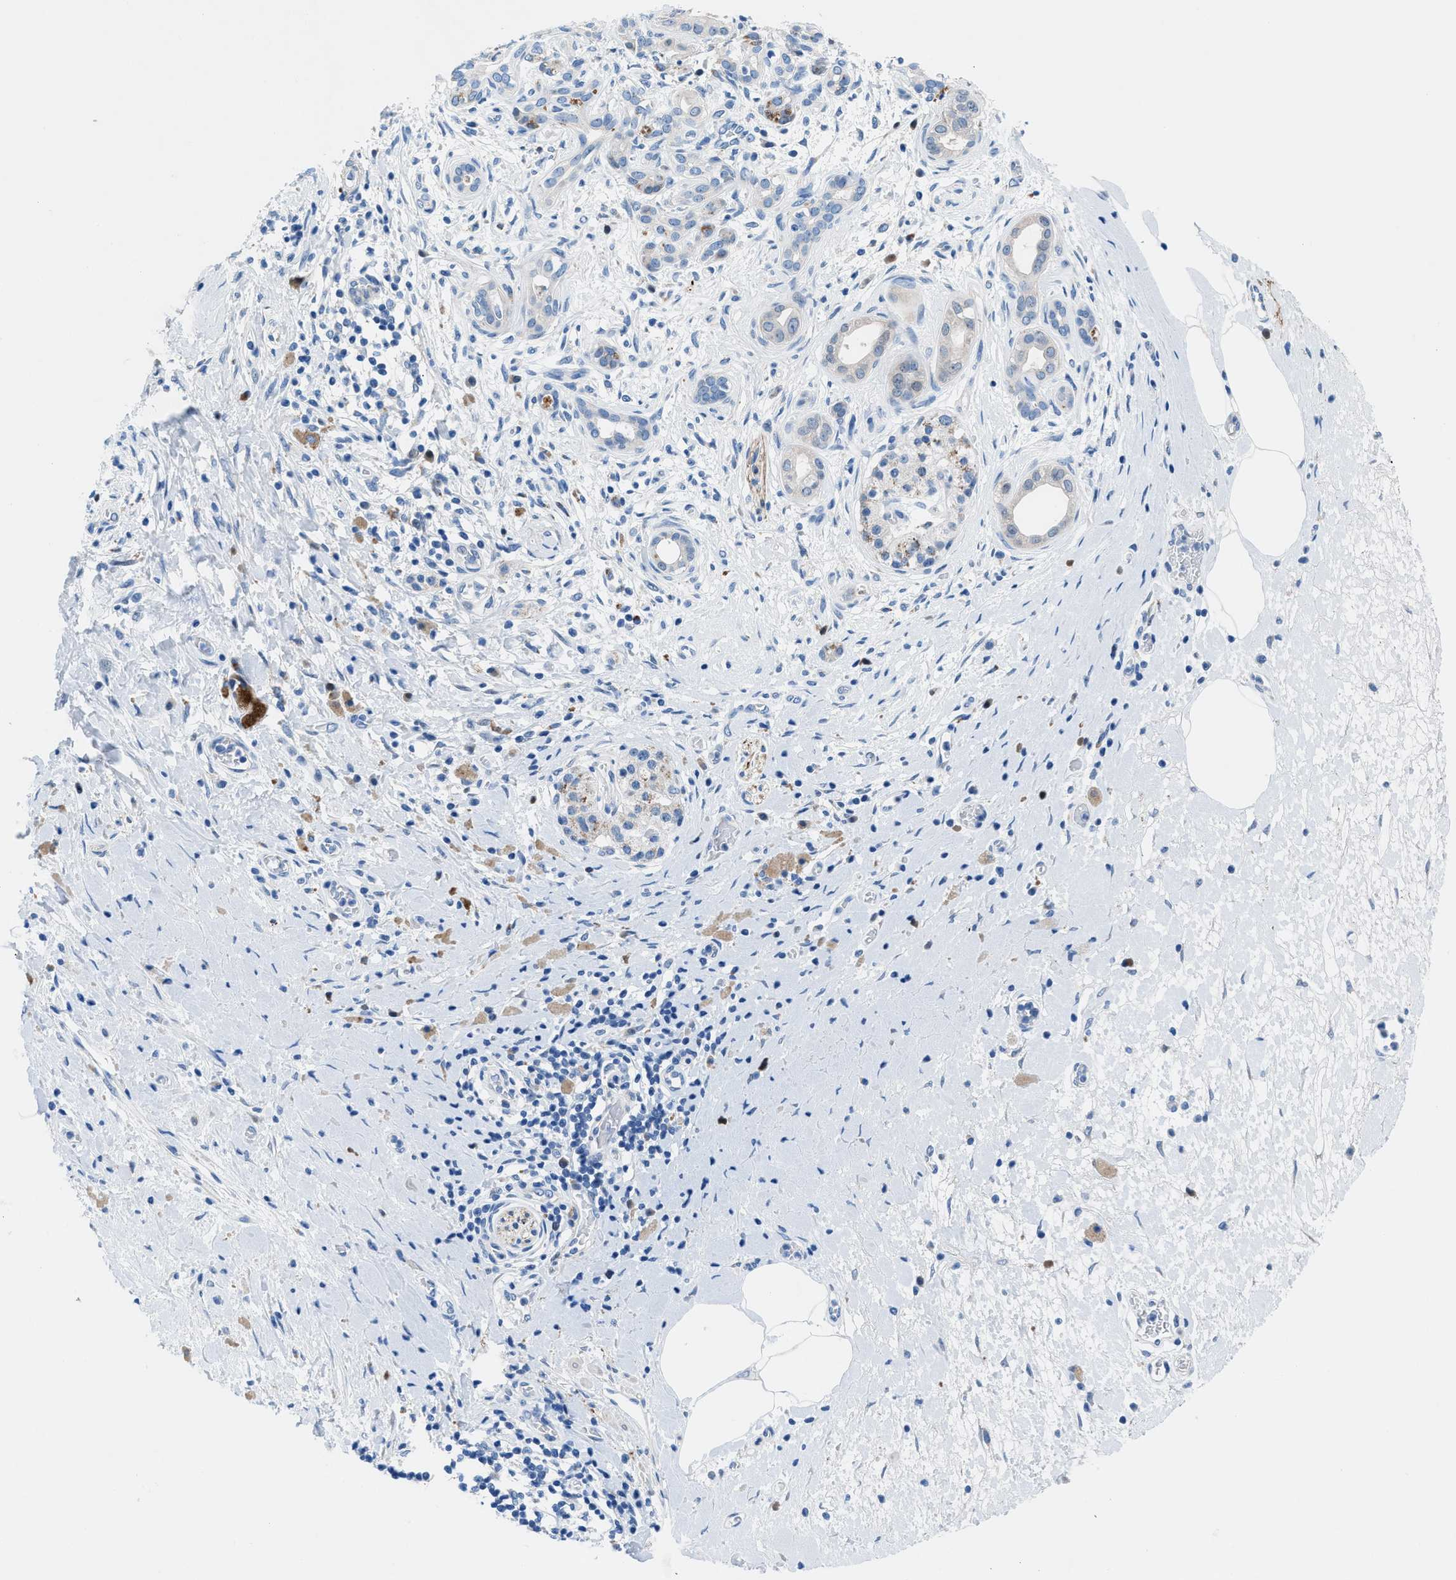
{"staining": {"intensity": "weak", "quantity": "<25%", "location": "cytoplasmic/membranous"}, "tissue": "pancreatic cancer", "cell_type": "Tumor cells", "image_type": "cancer", "snomed": [{"axis": "morphology", "description": "Adenocarcinoma, NOS"}, {"axis": "topography", "description": "Pancreas"}], "caption": "A histopathology image of human adenocarcinoma (pancreatic) is negative for staining in tumor cells.", "gene": "UAP1", "patient": {"sex": "male", "age": 55}}